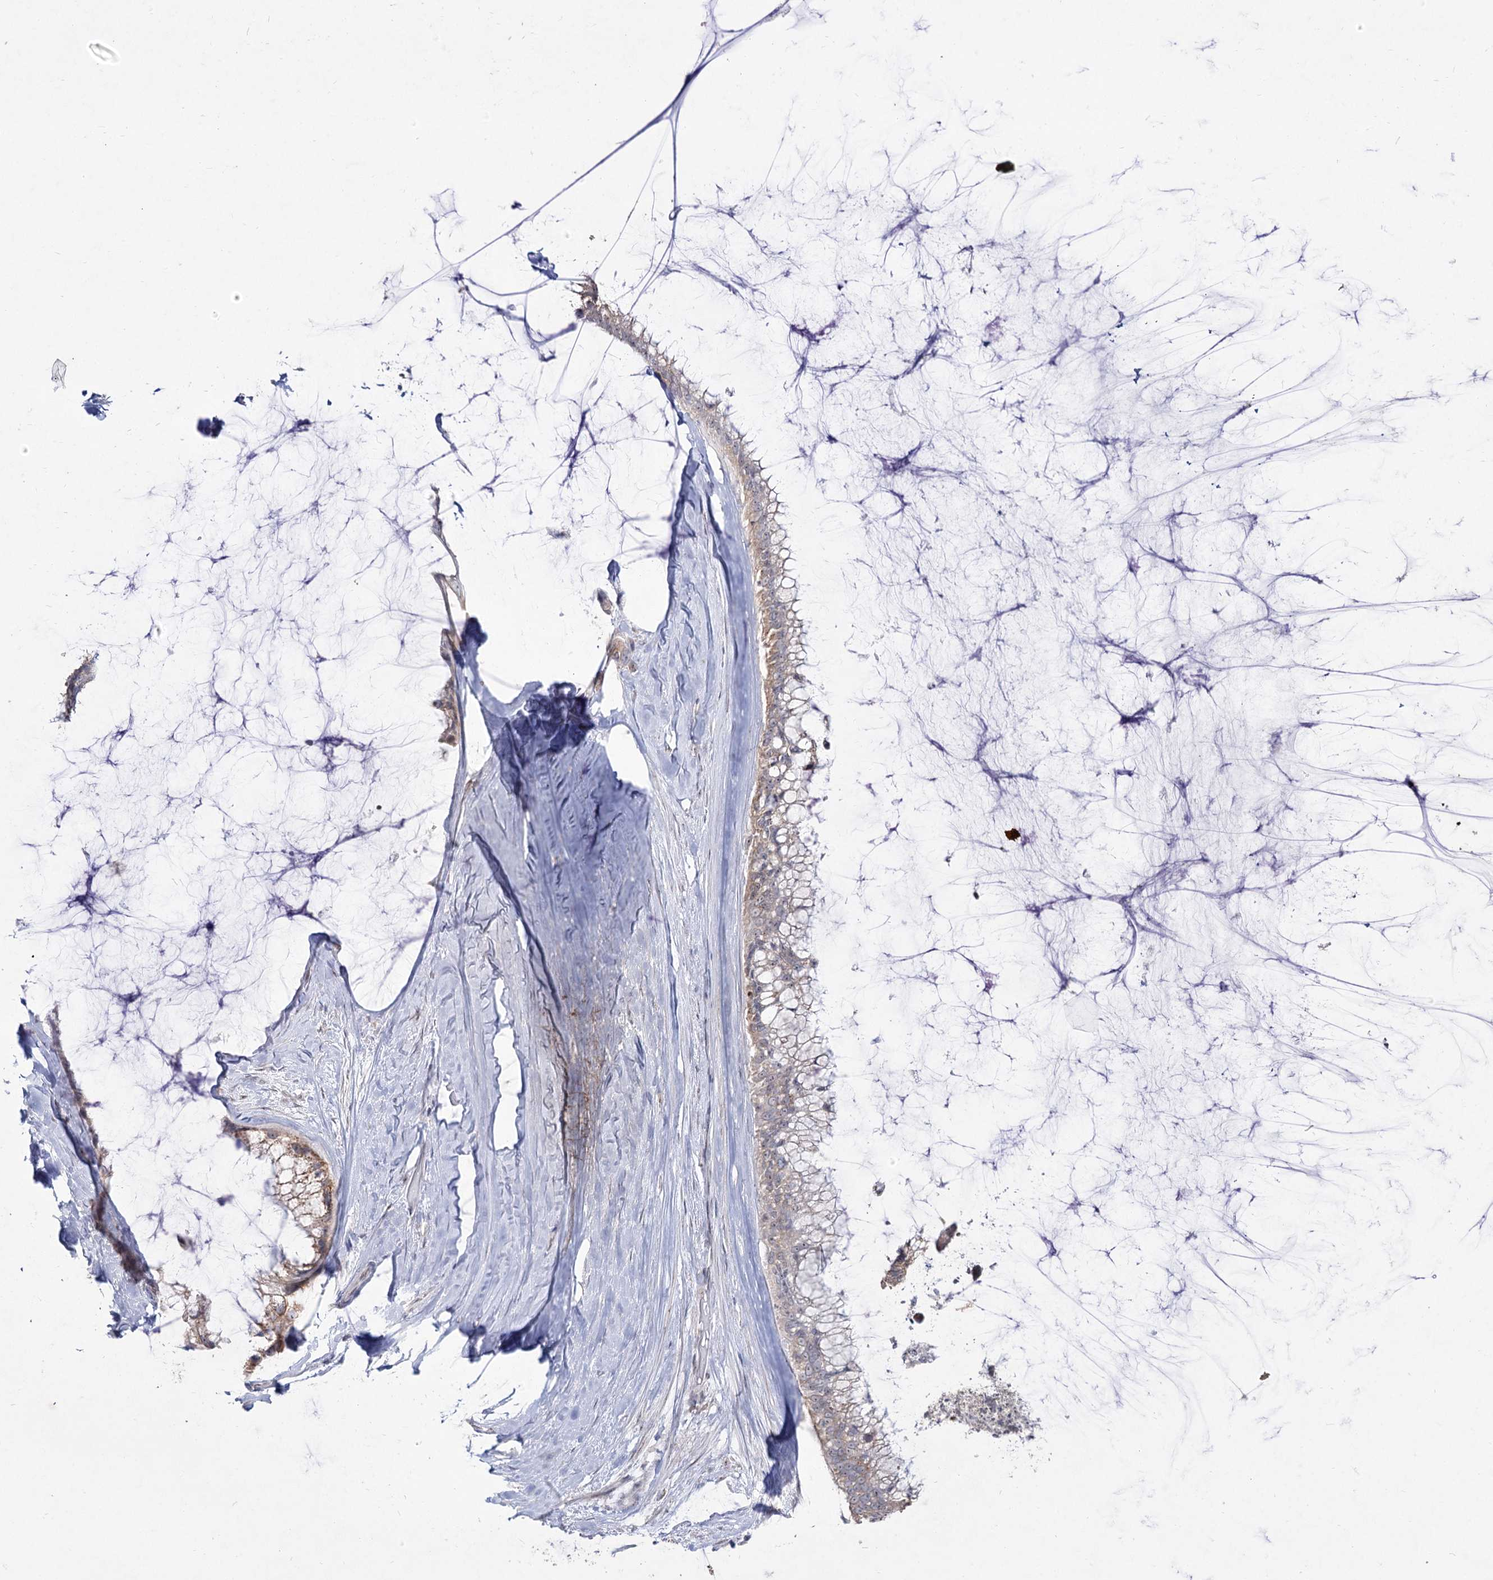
{"staining": {"intensity": "weak", "quantity": "<25%", "location": "cytoplasmic/membranous"}, "tissue": "ovarian cancer", "cell_type": "Tumor cells", "image_type": "cancer", "snomed": [{"axis": "morphology", "description": "Cystadenocarcinoma, mucinous, NOS"}, {"axis": "topography", "description": "Ovary"}], "caption": "The image shows no significant expression in tumor cells of ovarian mucinous cystadenocarcinoma.", "gene": "DDX50", "patient": {"sex": "female", "age": 39}}